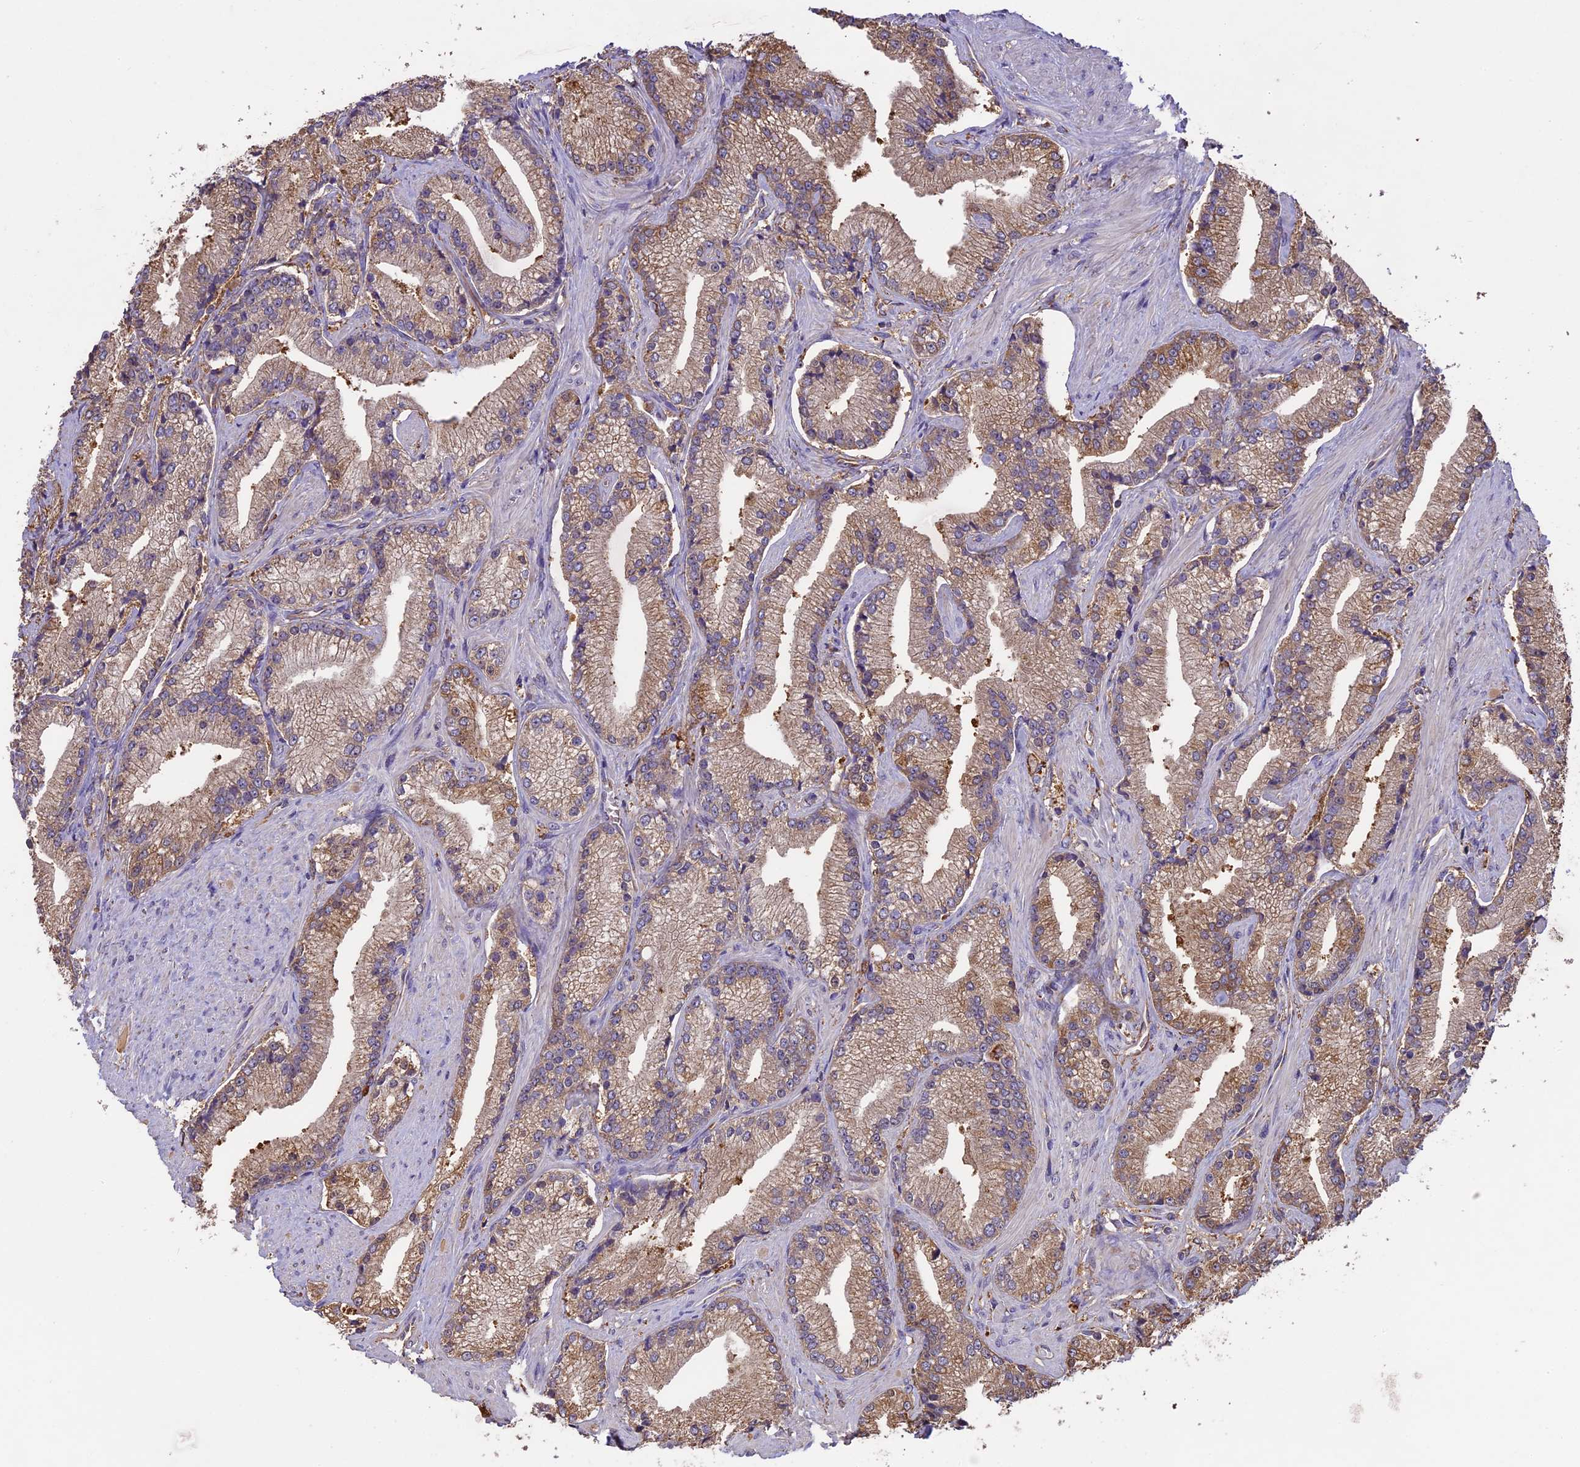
{"staining": {"intensity": "weak", "quantity": "25%-75%", "location": "cytoplasmic/membranous"}, "tissue": "prostate cancer", "cell_type": "Tumor cells", "image_type": "cancer", "snomed": [{"axis": "morphology", "description": "Adenocarcinoma, High grade"}, {"axis": "topography", "description": "Prostate"}], "caption": "Prostate high-grade adenocarcinoma tissue reveals weak cytoplasmic/membranous expression in about 25%-75% of tumor cells, visualized by immunohistochemistry.", "gene": "ARHGAP19", "patient": {"sex": "male", "age": 67}}